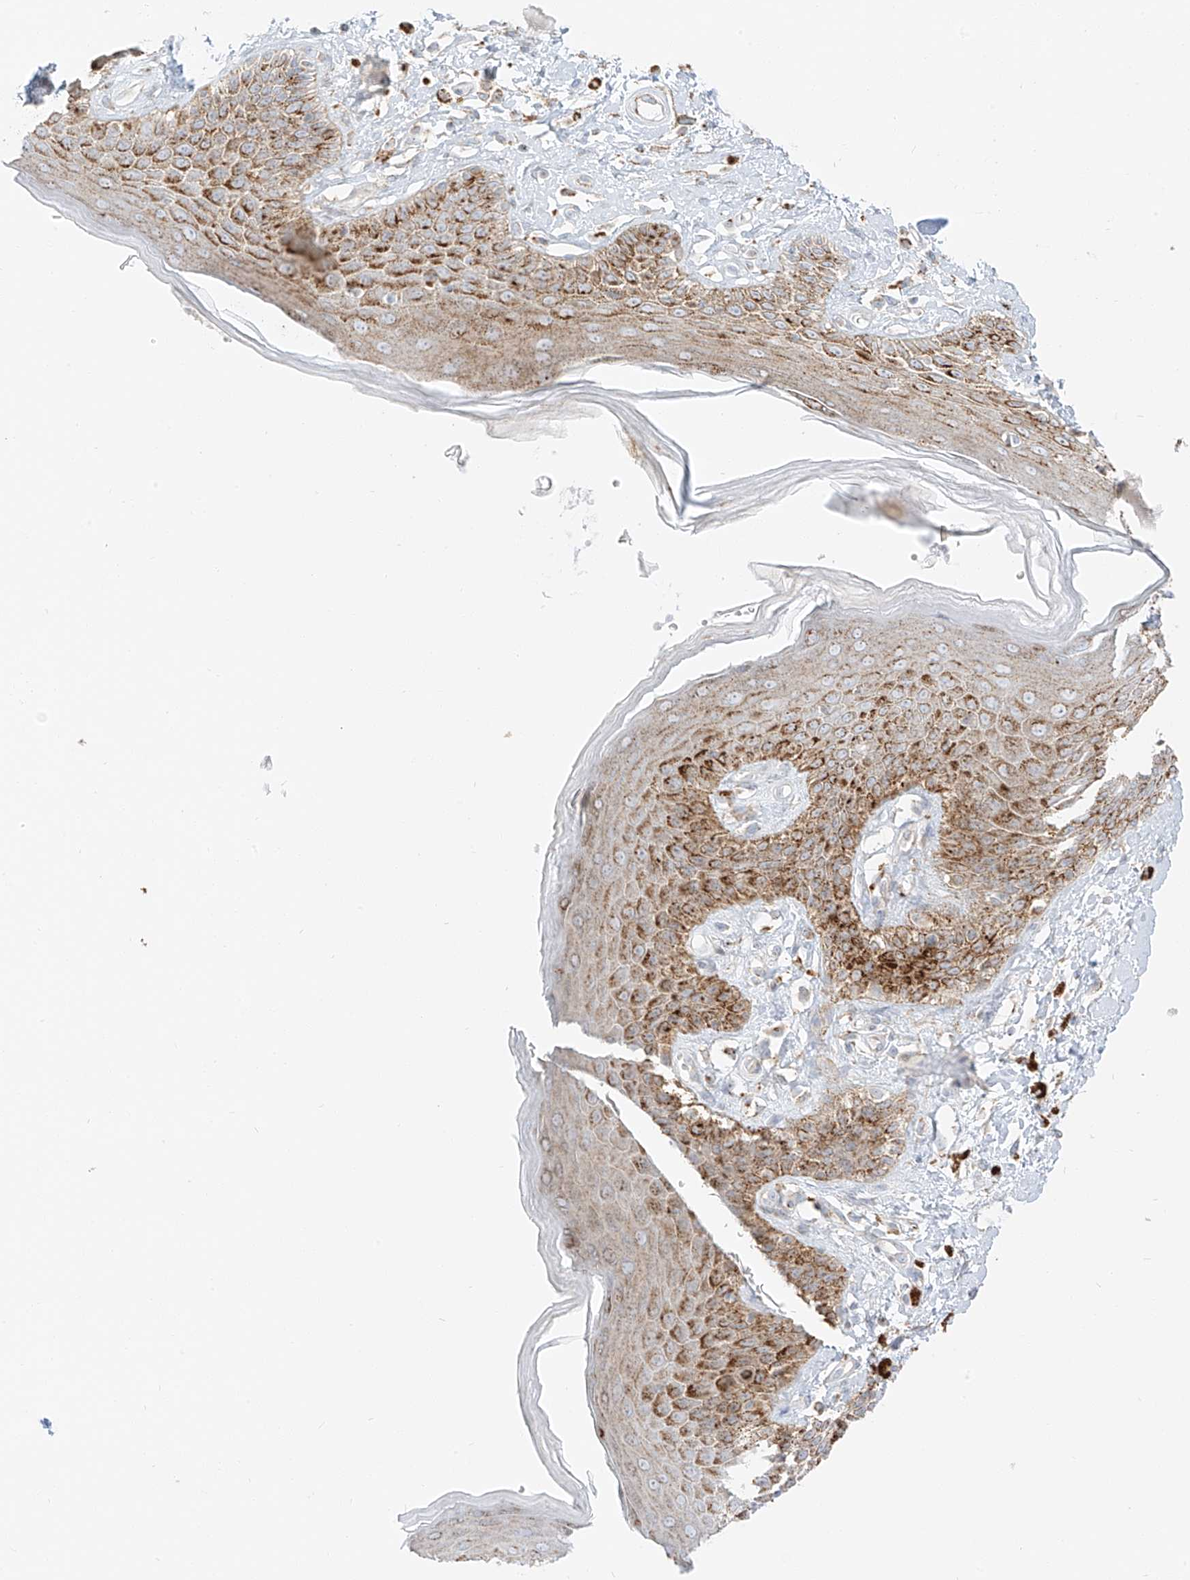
{"staining": {"intensity": "strong", "quantity": "25%-75%", "location": "cytoplasmic/membranous"}, "tissue": "skin", "cell_type": "Epidermal cells", "image_type": "normal", "snomed": [{"axis": "morphology", "description": "Normal tissue, NOS"}, {"axis": "topography", "description": "Anal"}], "caption": "A high amount of strong cytoplasmic/membranous positivity is seen in about 25%-75% of epidermal cells in unremarkable skin. The staining was performed using DAB, with brown indicating positive protein expression. Nuclei are stained blue with hematoxylin.", "gene": "SLC35F6", "patient": {"sex": "female", "age": 78}}